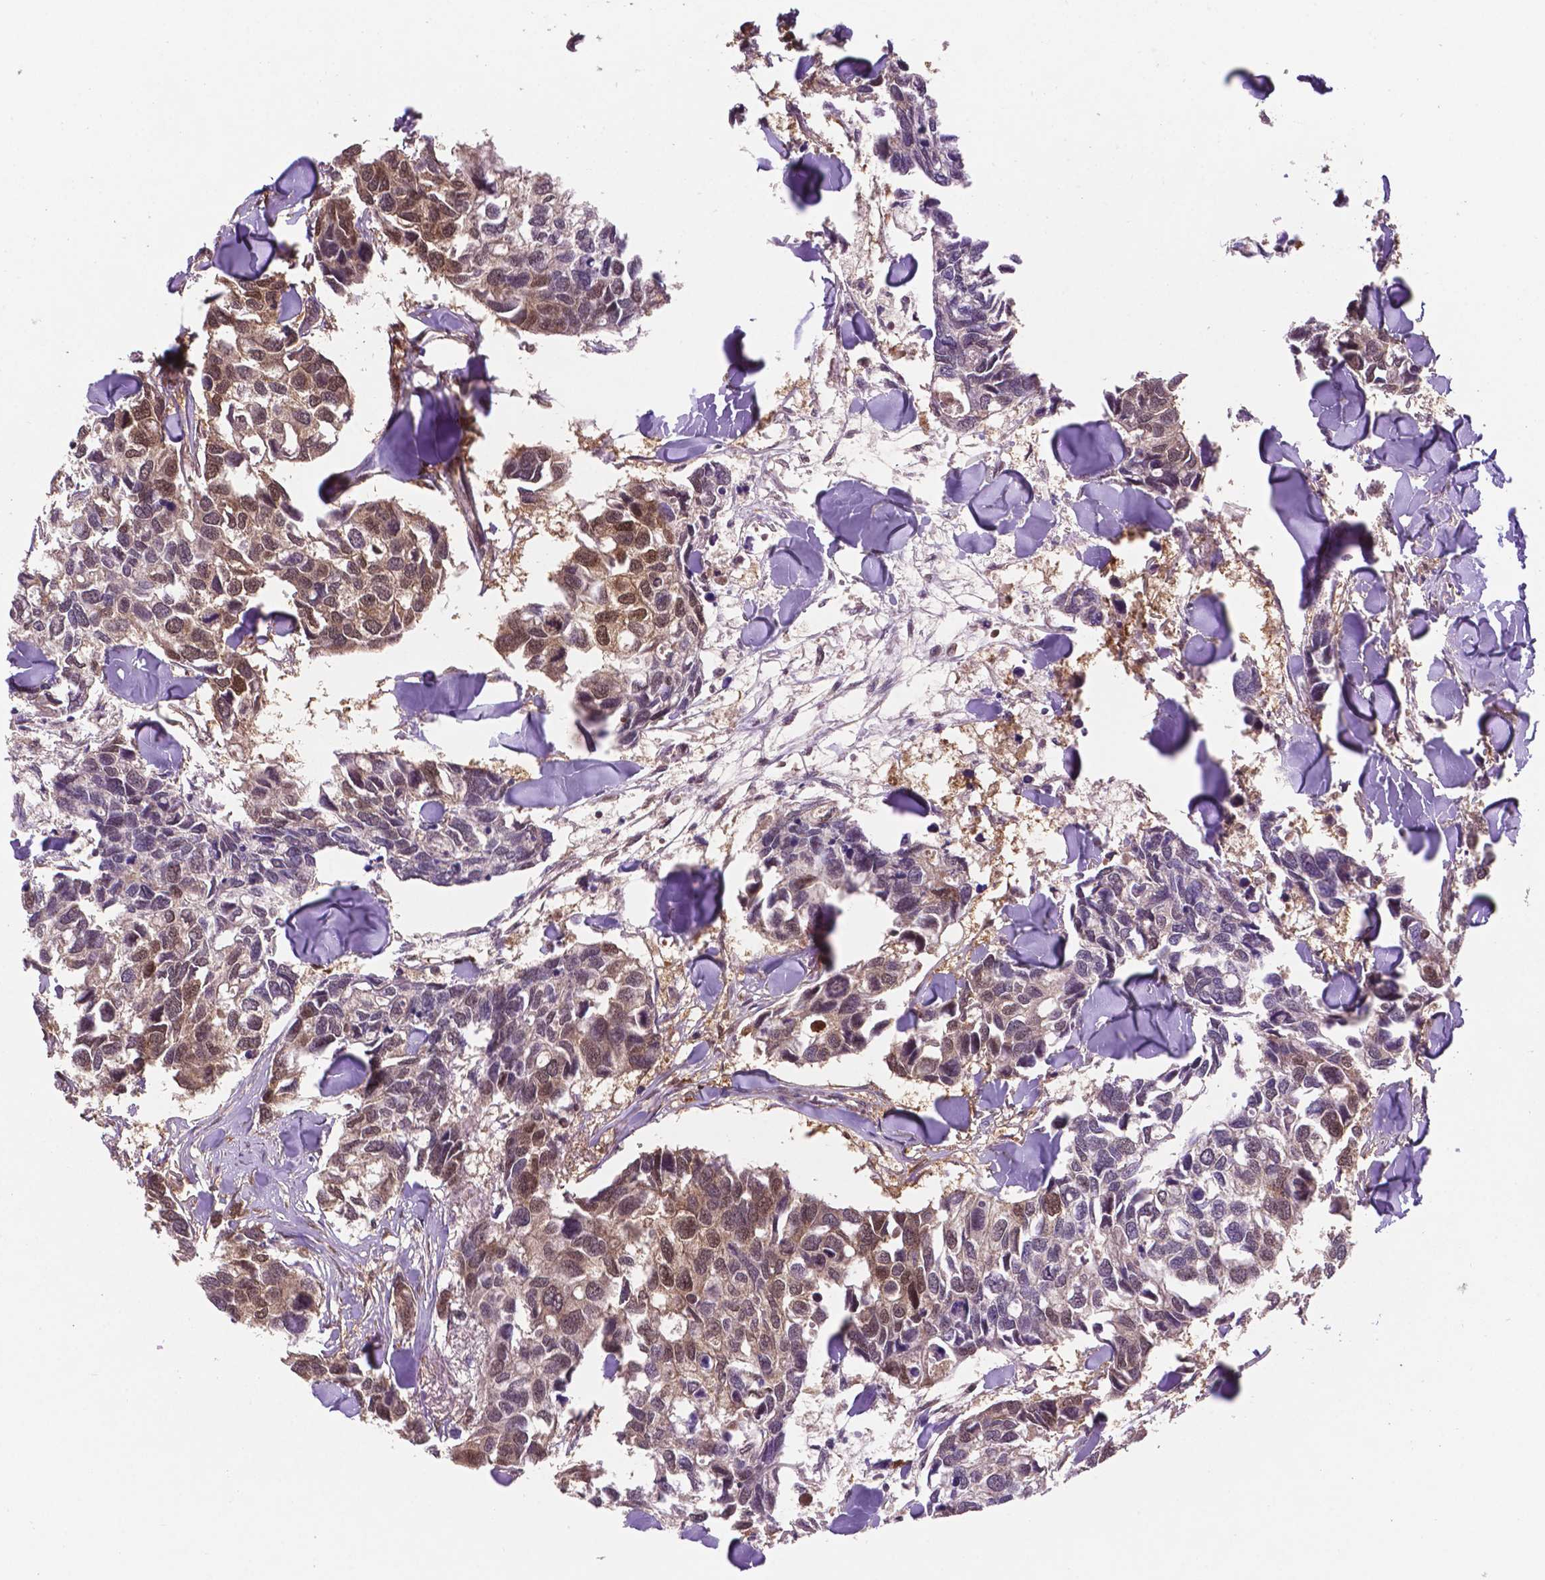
{"staining": {"intensity": "moderate", "quantity": "25%-75%", "location": "cytoplasmic/membranous,nuclear"}, "tissue": "breast cancer", "cell_type": "Tumor cells", "image_type": "cancer", "snomed": [{"axis": "morphology", "description": "Duct carcinoma"}, {"axis": "topography", "description": "Breast"}], "caption": "The histopathology image reveals a brown stain indicating the presence of a protein in the cytoplasmic/membranous and nuclear of tumor cells in breast infiltrating ductal carcinoma.", "gene": "UBE2L6", "patient": {"sex": "female", "age": 83}}